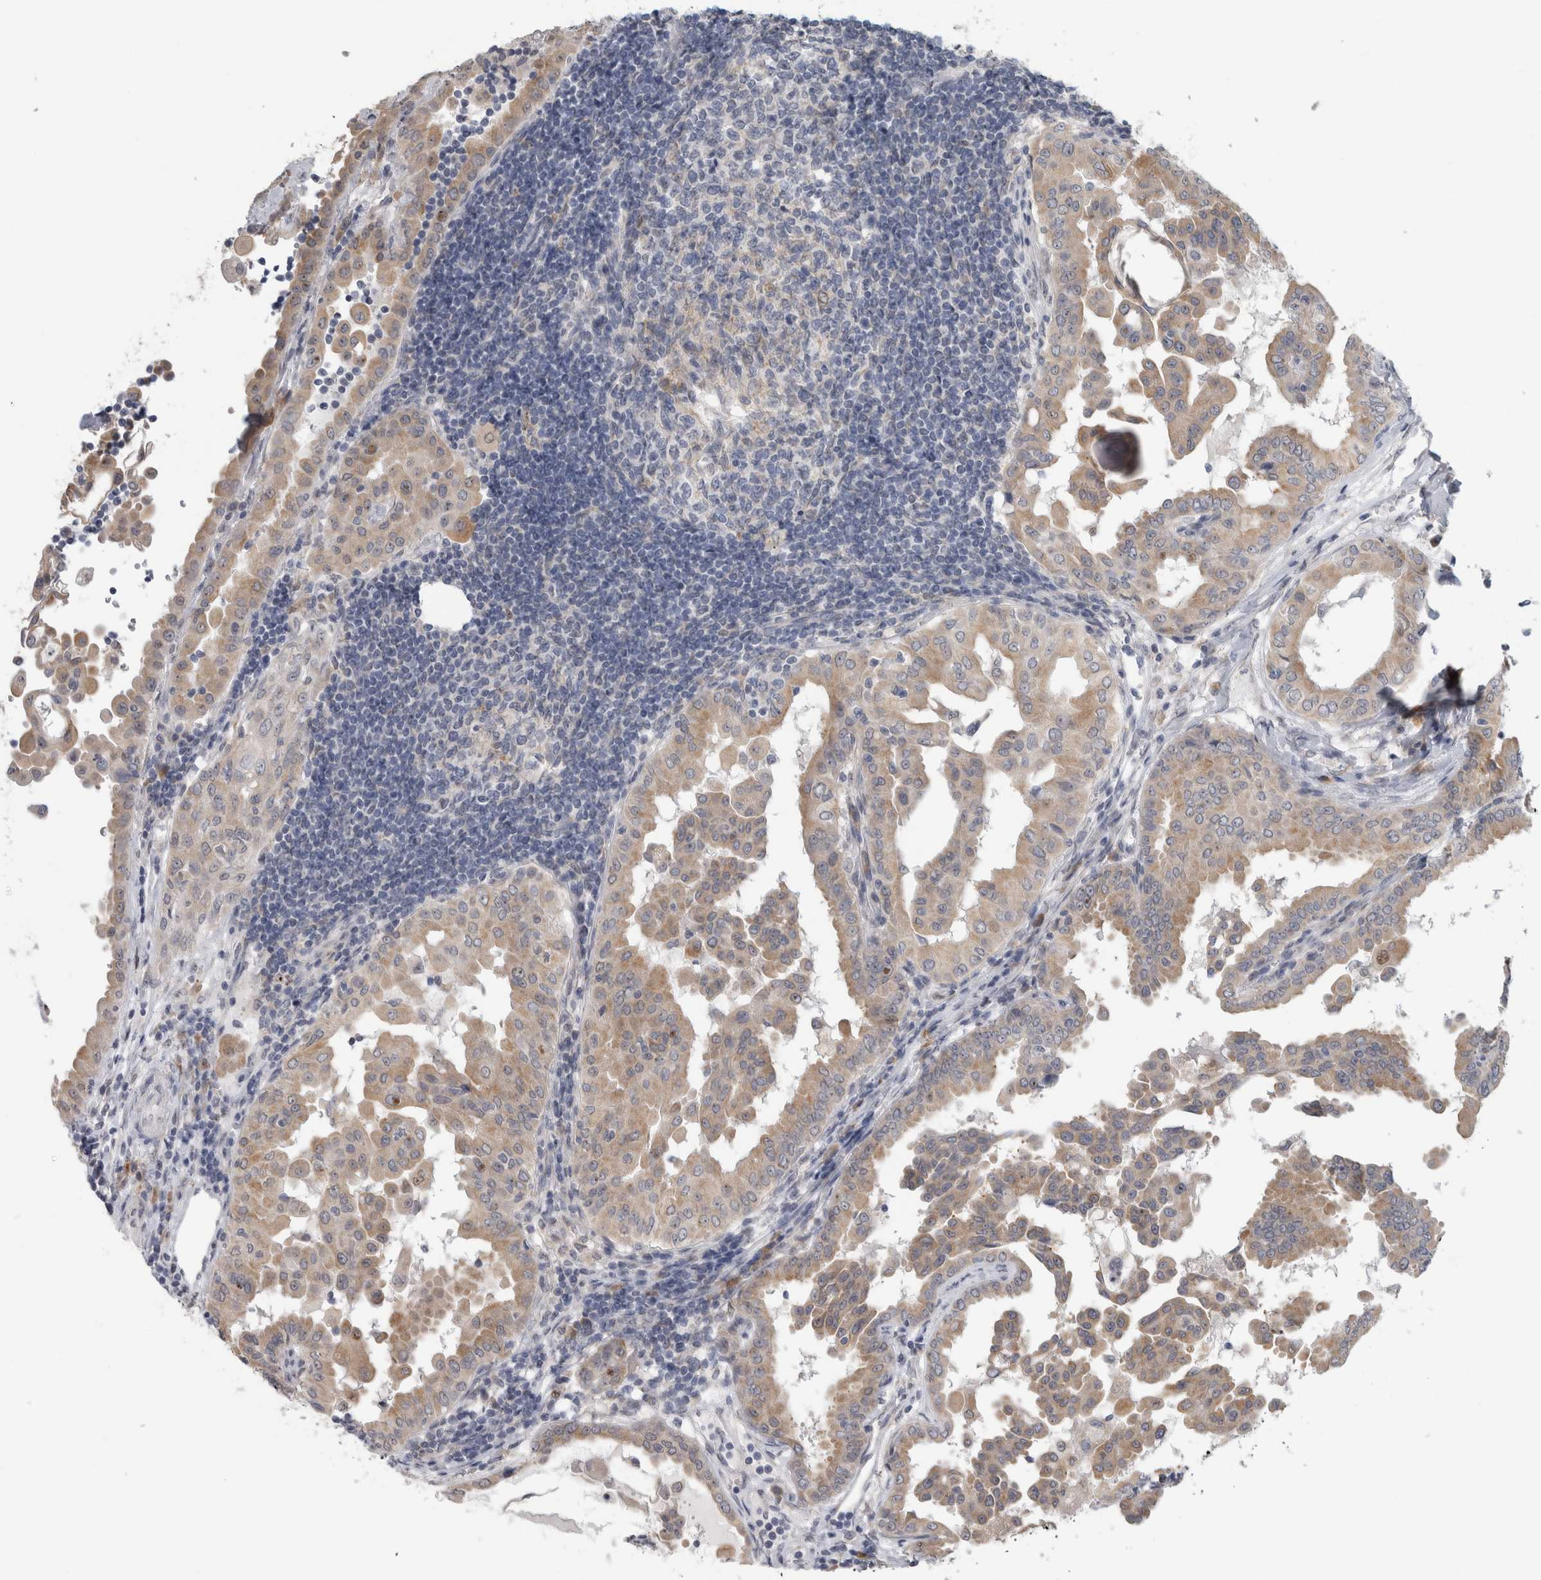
{"staining": {"intensity": "weak", "quantity": ">75%", "location": "cytoplasmic/membranous"}, "tissue": "thyroid cancer", "cell_type": "Tumor cells", "image_type": "cancer", "snomed": [{"axis": "morphology", "description": "Papillary adenocarcinoma, NOS"}, {"axis": "topography", "description": "Thyroid gland"}], "caption": "Immunohistochemical staining of human thyroid cancer (papillary adenocarcinoma) exhibits low levels of weak cytoplasmic/membranous staining in about >75% of tumor cells.", "gene": "TMEM242", "patient": {"sex": "male", "age": 33}}